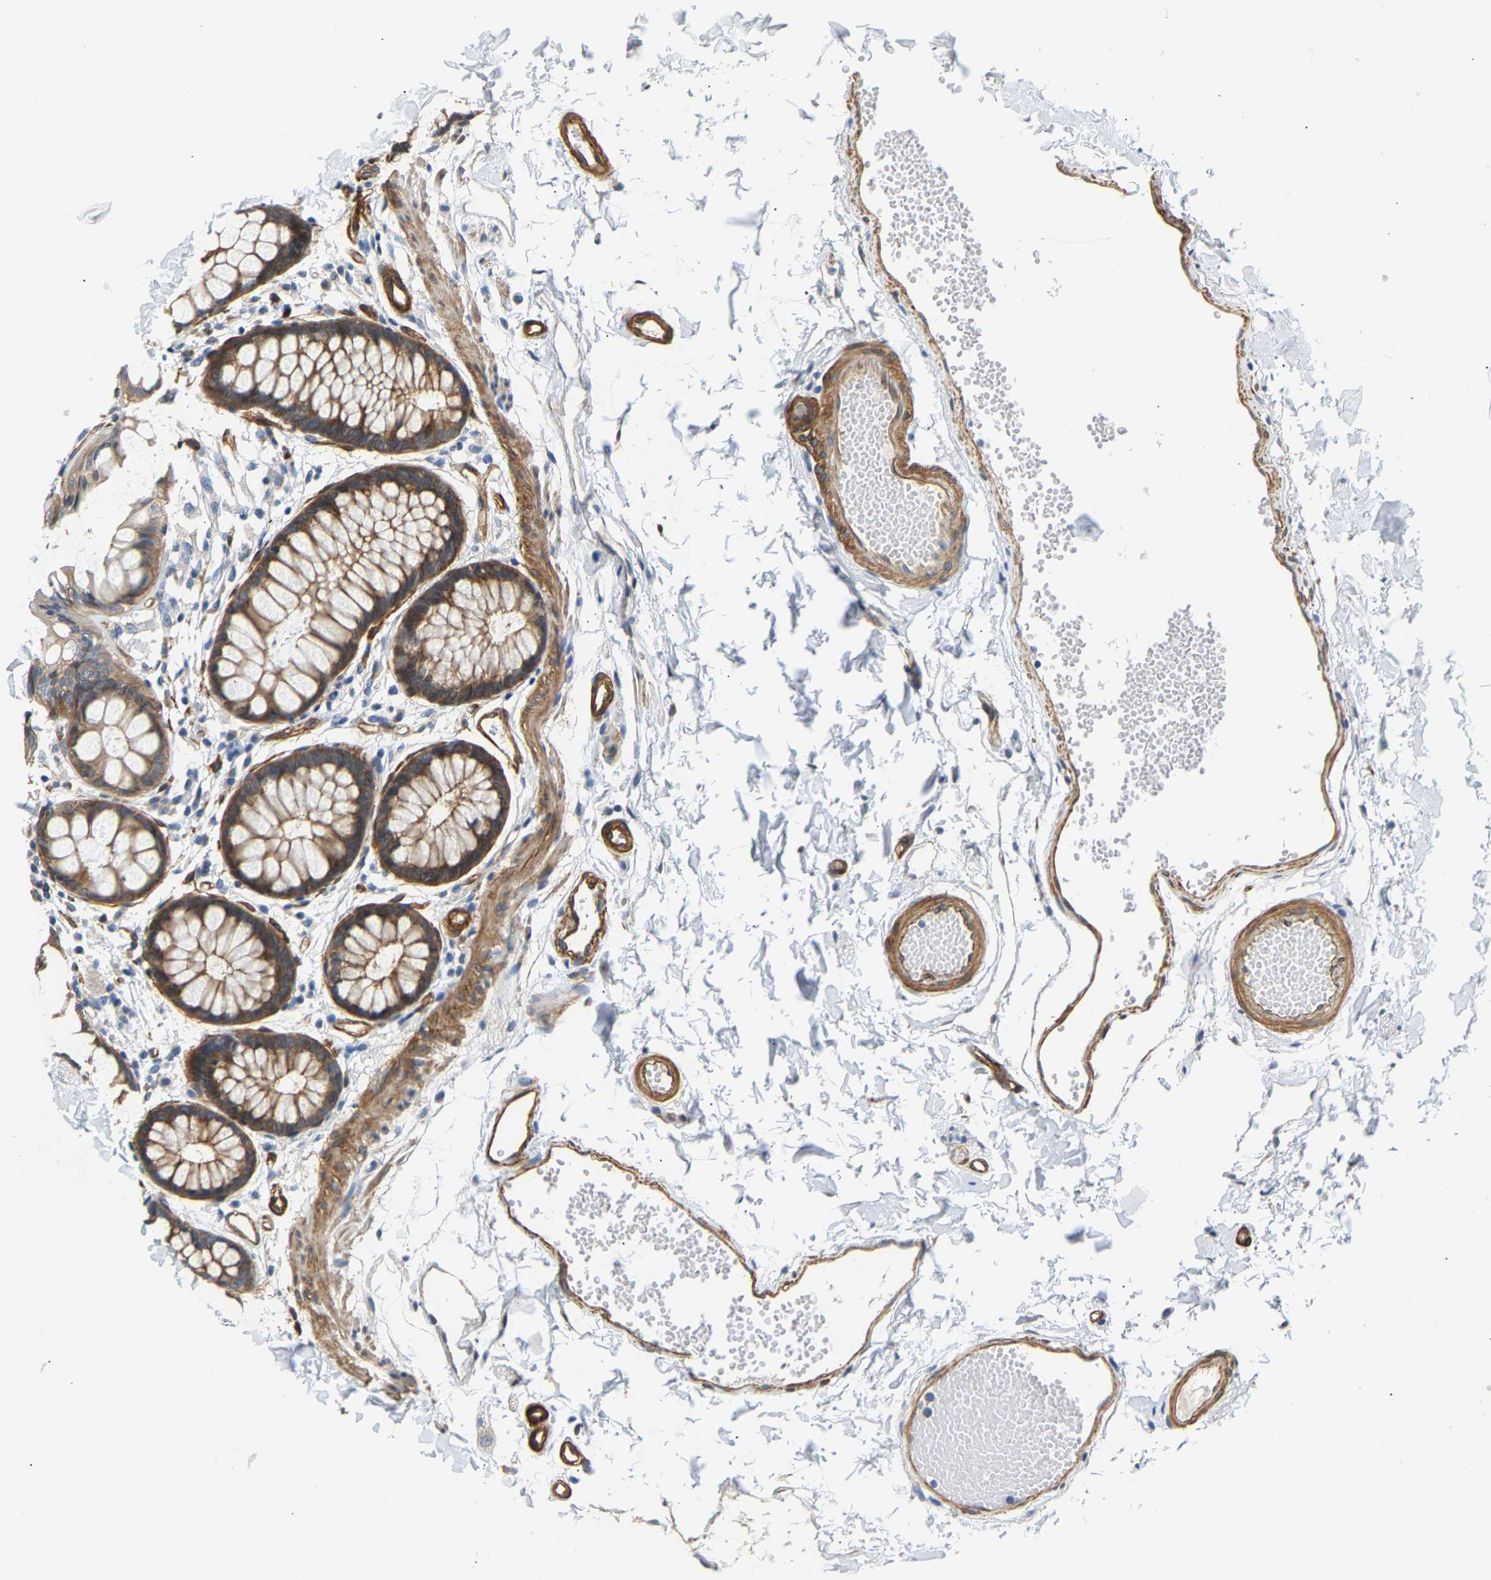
{"staining": {"intensity": "moderate", "quantity": ">75%", "location": "cytoplasmic/membranous"}, "tissue": "rectum", "cell_type": "Glandular cells", "image_type": "normal", "snomed": [{"axis": "morphology", "description": "Normal tissue, NOS"}, {"axis": "topography", "description": "Rectum"}], "caption": "Brown immunohistochemical staining in normal human rectum shows moderate cytoplasmic/membranous staining in about >75% of glandular cells. (brown staining indicates protein expression, while blue staining denotes nuclei).", "gene": "PAWR", "patient": {"sex": "female", "age": 66}}